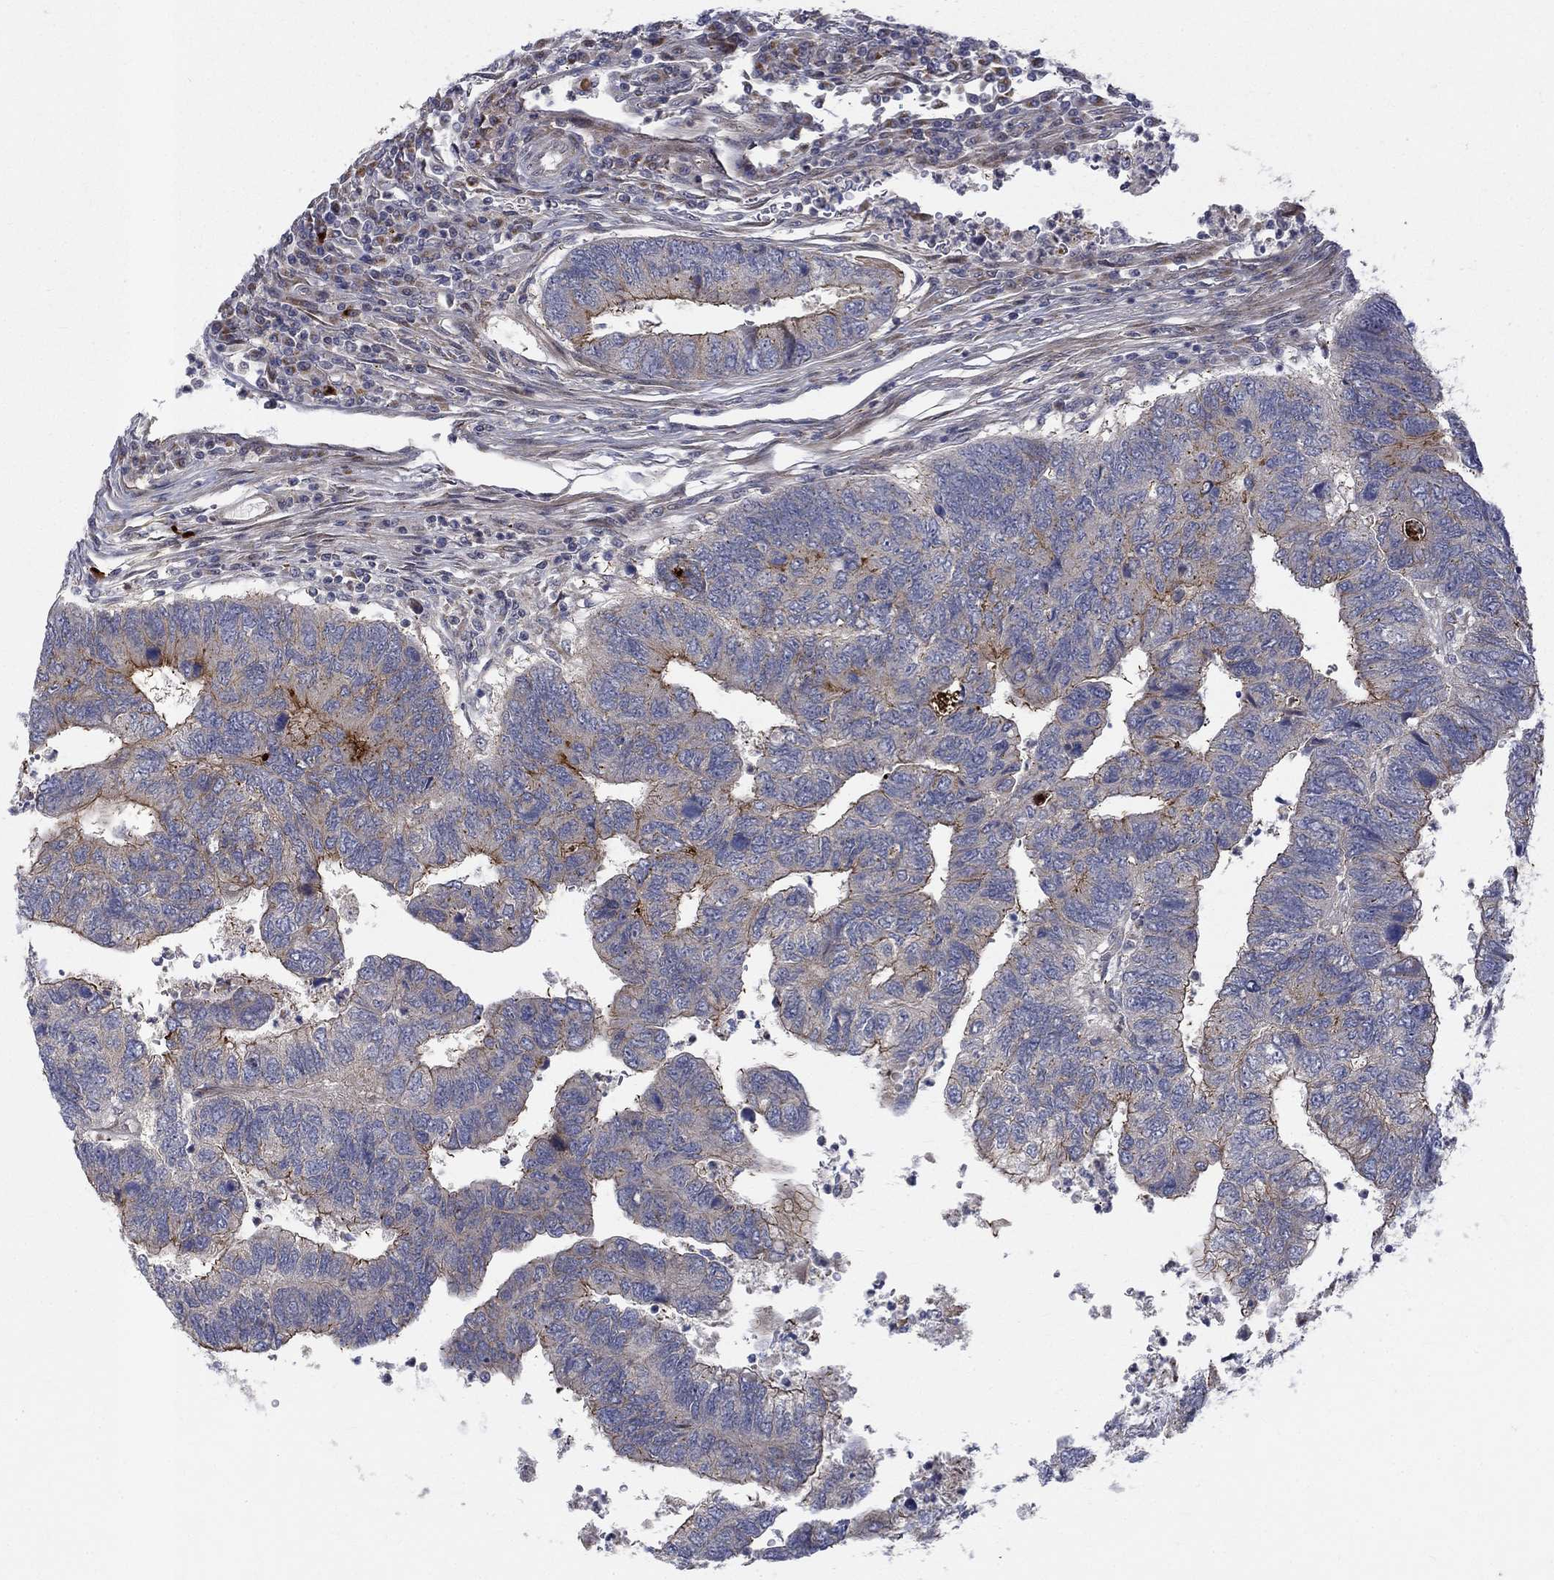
{"staining": {"intensity": "moderate", "quantity": "<25%", "location": "cytoplasmic/membranous"}, "tissue": "colorectal cancer", "cell_type": "Tumor cells", "image_type": "cancer", "snomed": [{"axis": "morphology", "description": "Adenocarcinoma, NOS"}, {"axis": "topography", "description": "Colon"}], "caption": "An IHC photomicrograph of neoplastic tissue is shown. Protein staining in brown highlights moderate cytoplasmic/membranous positivity in colorectal cancer within tumor cells. Nuclei are stained in blue.", "gene": "WDR19", "patient": {"sex": "female", "age": 67}}